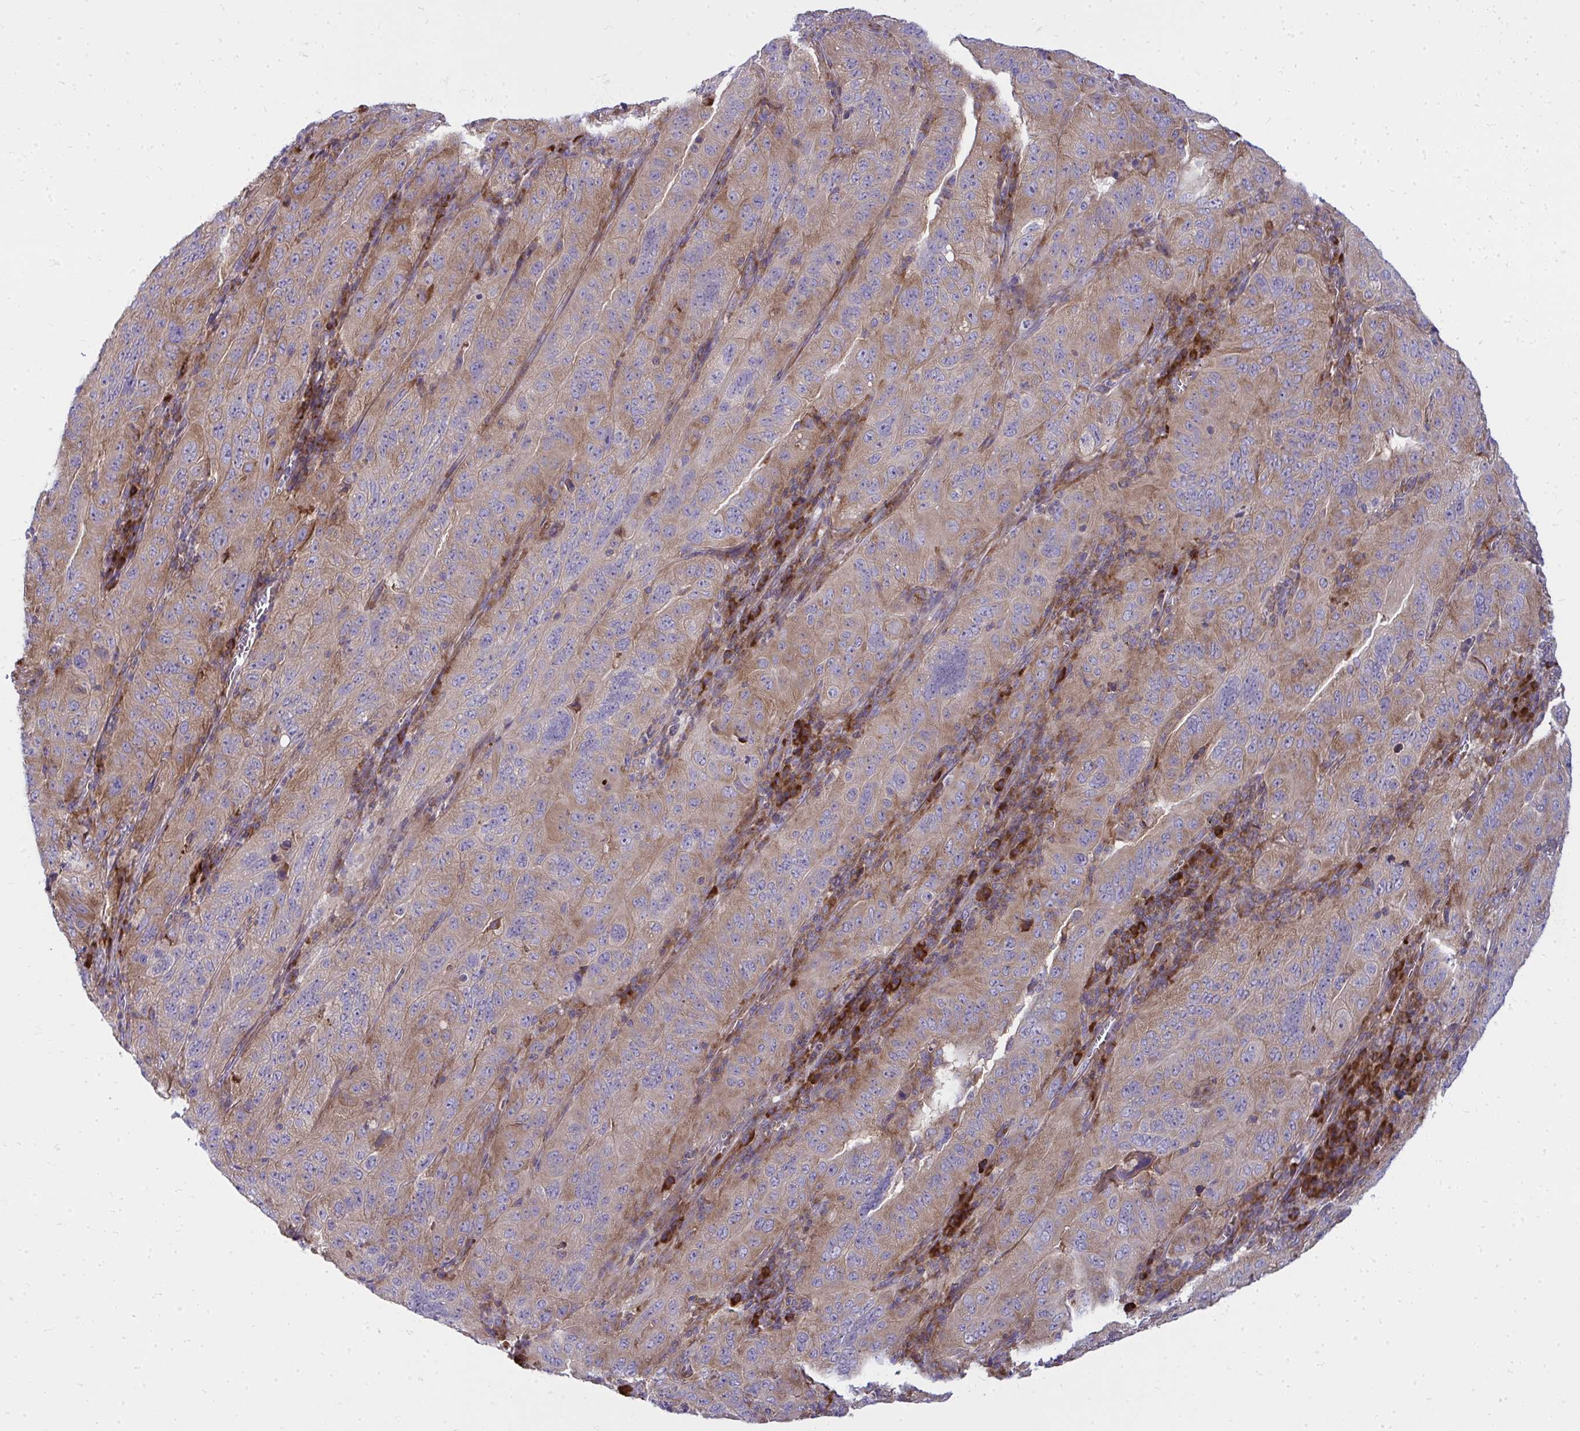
{"staining": {"intensity": "moderate", "quantity": ">75%", "location": "cytoplasmic/membranous"}, "tissue": "pancreatic cancer", "cell_type": "Tumor cells", "image_type": "cancer", "snomed": [{"axis": "morphology", "description": "Adenocarcinoma, NOS"}, {"axis": "topography", "description": "Pancreas"}], "caption": "Protein expression analysis of human pancreatic adenocarcinoma reveals moderate cytoplasmic/membranous staining in approximately >75% of tumor cells. (DAB = brown stain, brightfield microscopy at high magnification).", "gene": "GFPT2", "patient": {"sex": "male", "age": 63}}